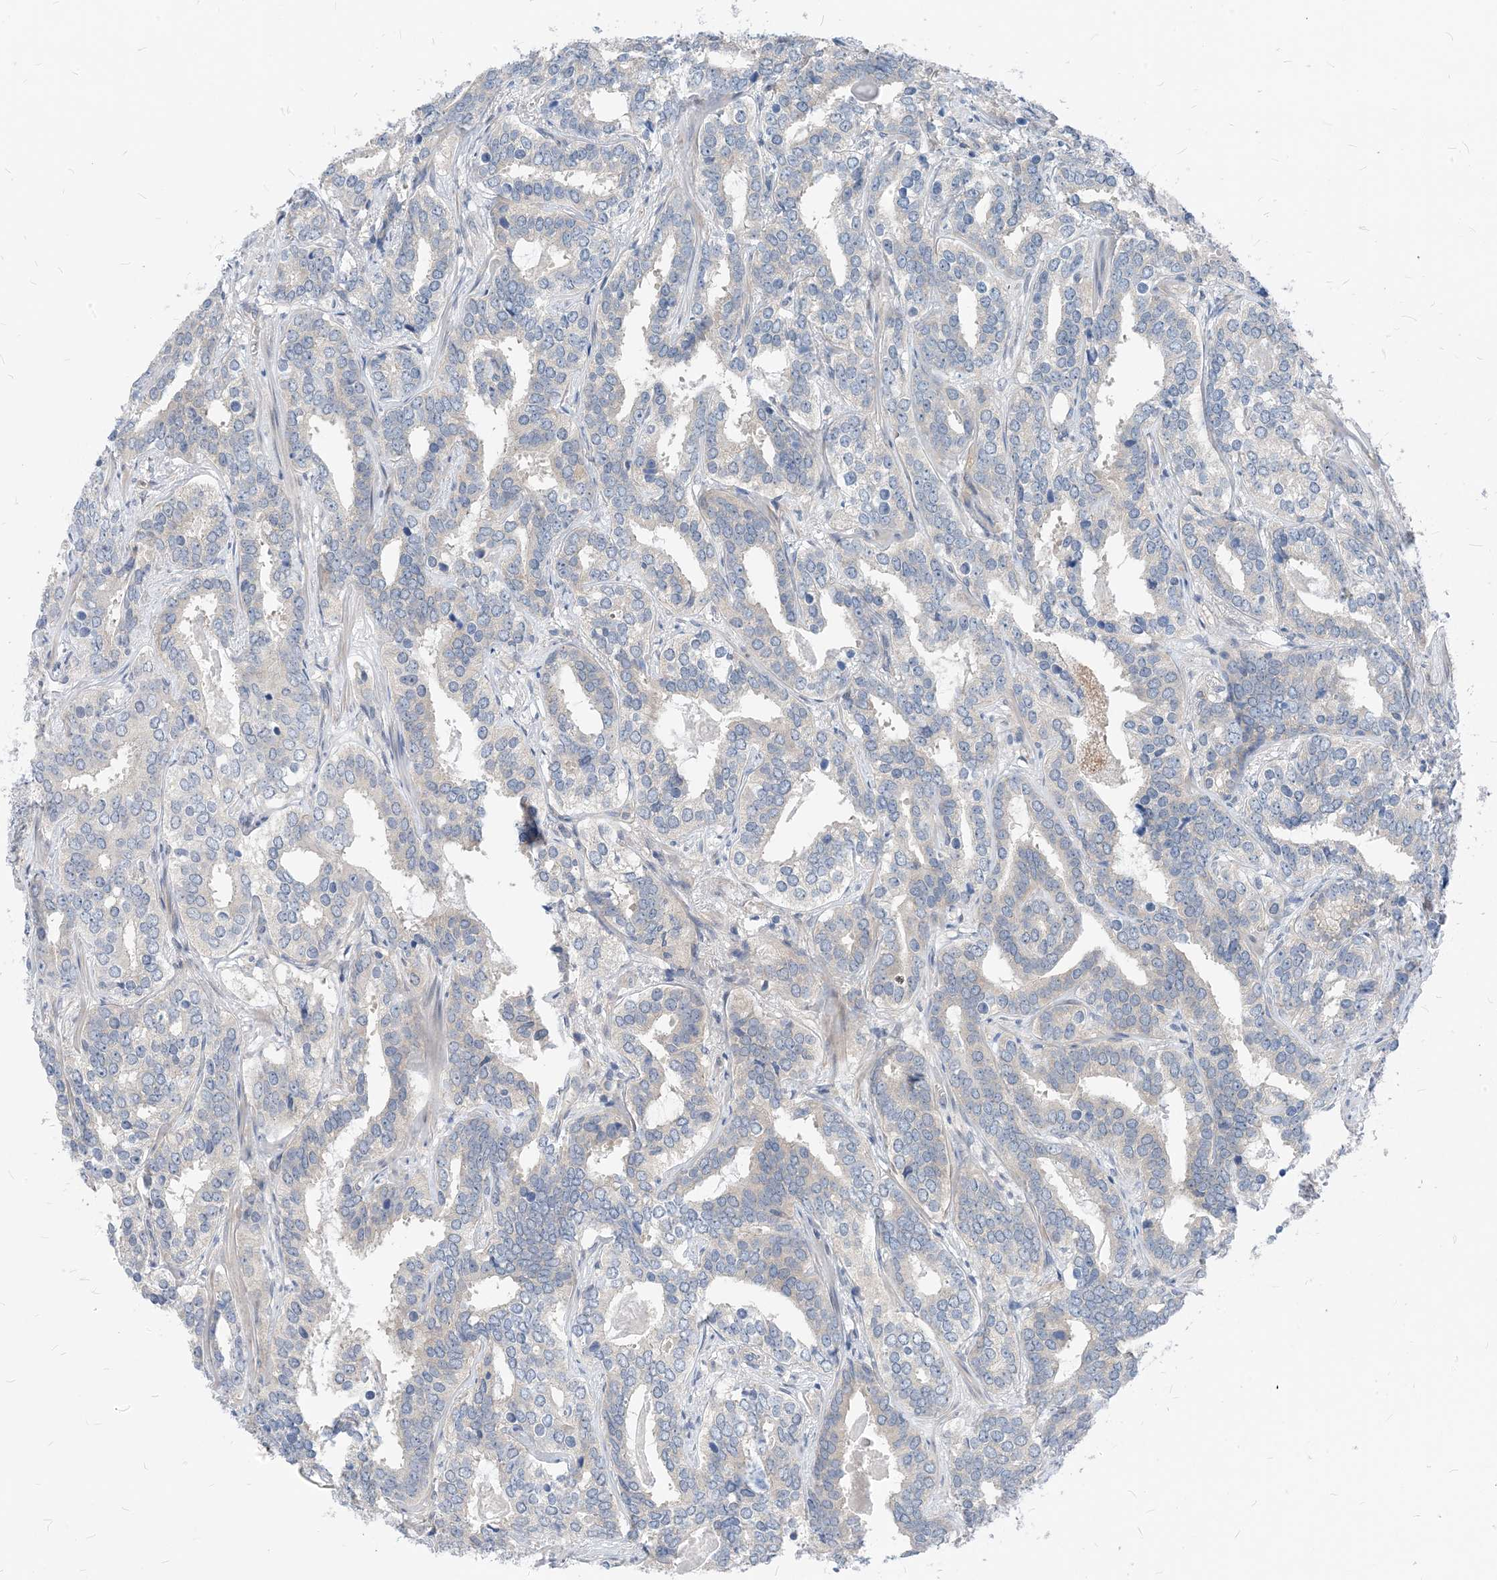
{"staining": {"intensity": "negative", "quantity": "none", "location": "none"}, "tissue": "prostate cancer", "cell_type": "Tumor cells", "image_type": "cancer", "snomed": [{"axis": "morphology", "description": "Adenocarcinoma, High grade"}, {"axis": "topography", "description": "Prostate"}], "caption": "An immunohistochemistry (IHC) micrograph of prostate cancer is shown. There is no staining in tumor cells of prostate cancer.", "gene": "PLEKHA3", "patient": {"sex": "male", "age": 62}}